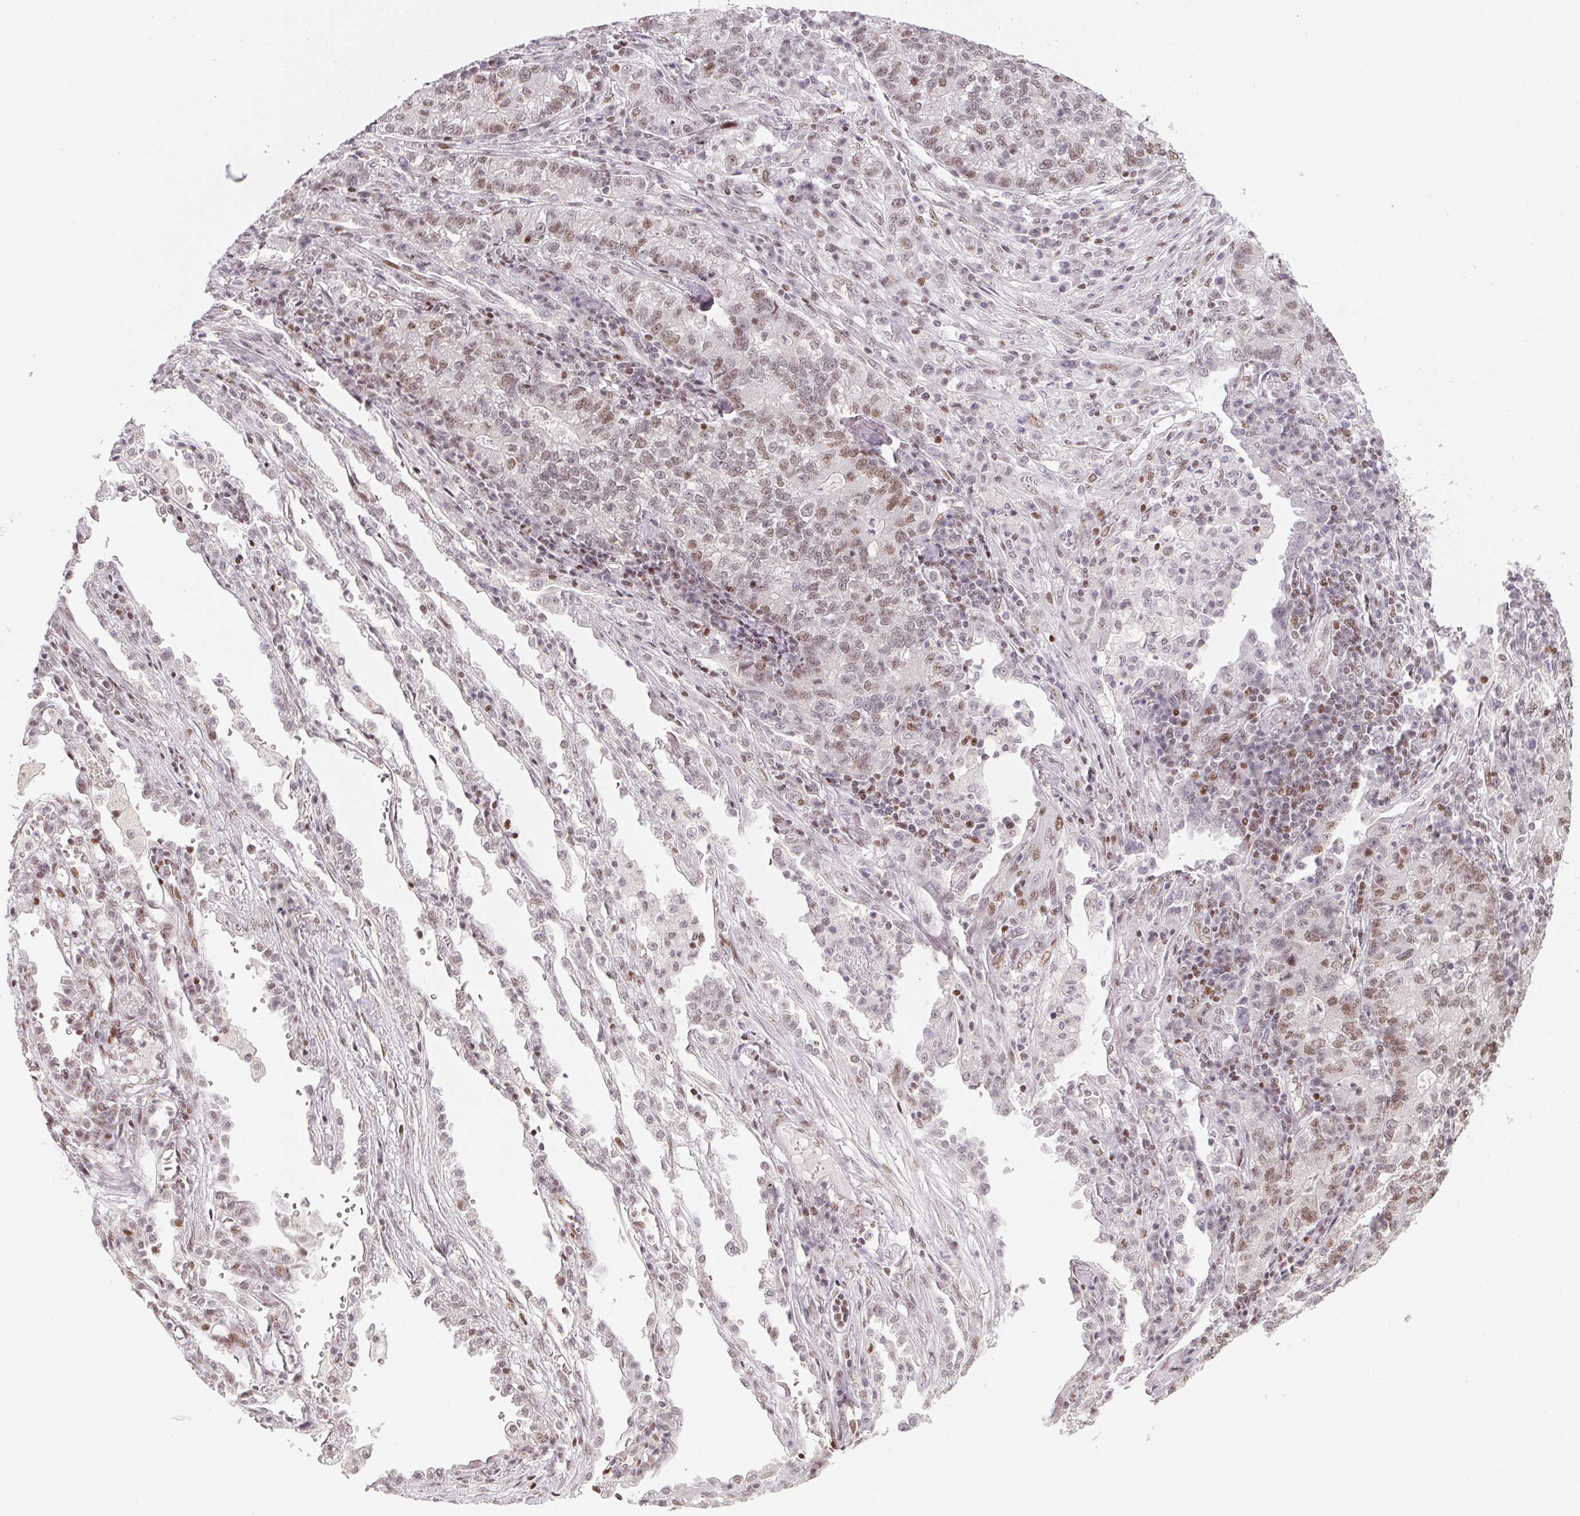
{"staining": {"intensity": "moderate", "quantity": "25%-75%", "location": "nuclear"}, "tissue": "lung cancer", "cell_type": "Tumor cells", "image_type": "cancer", "snomed": [{"axis": "morphology", "description": "Adenocarcinoma, NOS"}, {"axis": "topography", "description": "Lung"}], "caption": "Lung cancer was stained to show a protein in brown. There is medium levels of moderate nuclear expression in approximately 25%-75% of tumor cells.", "gene": "KMT2A", "patient": {"sex": "male", "age": 57}}